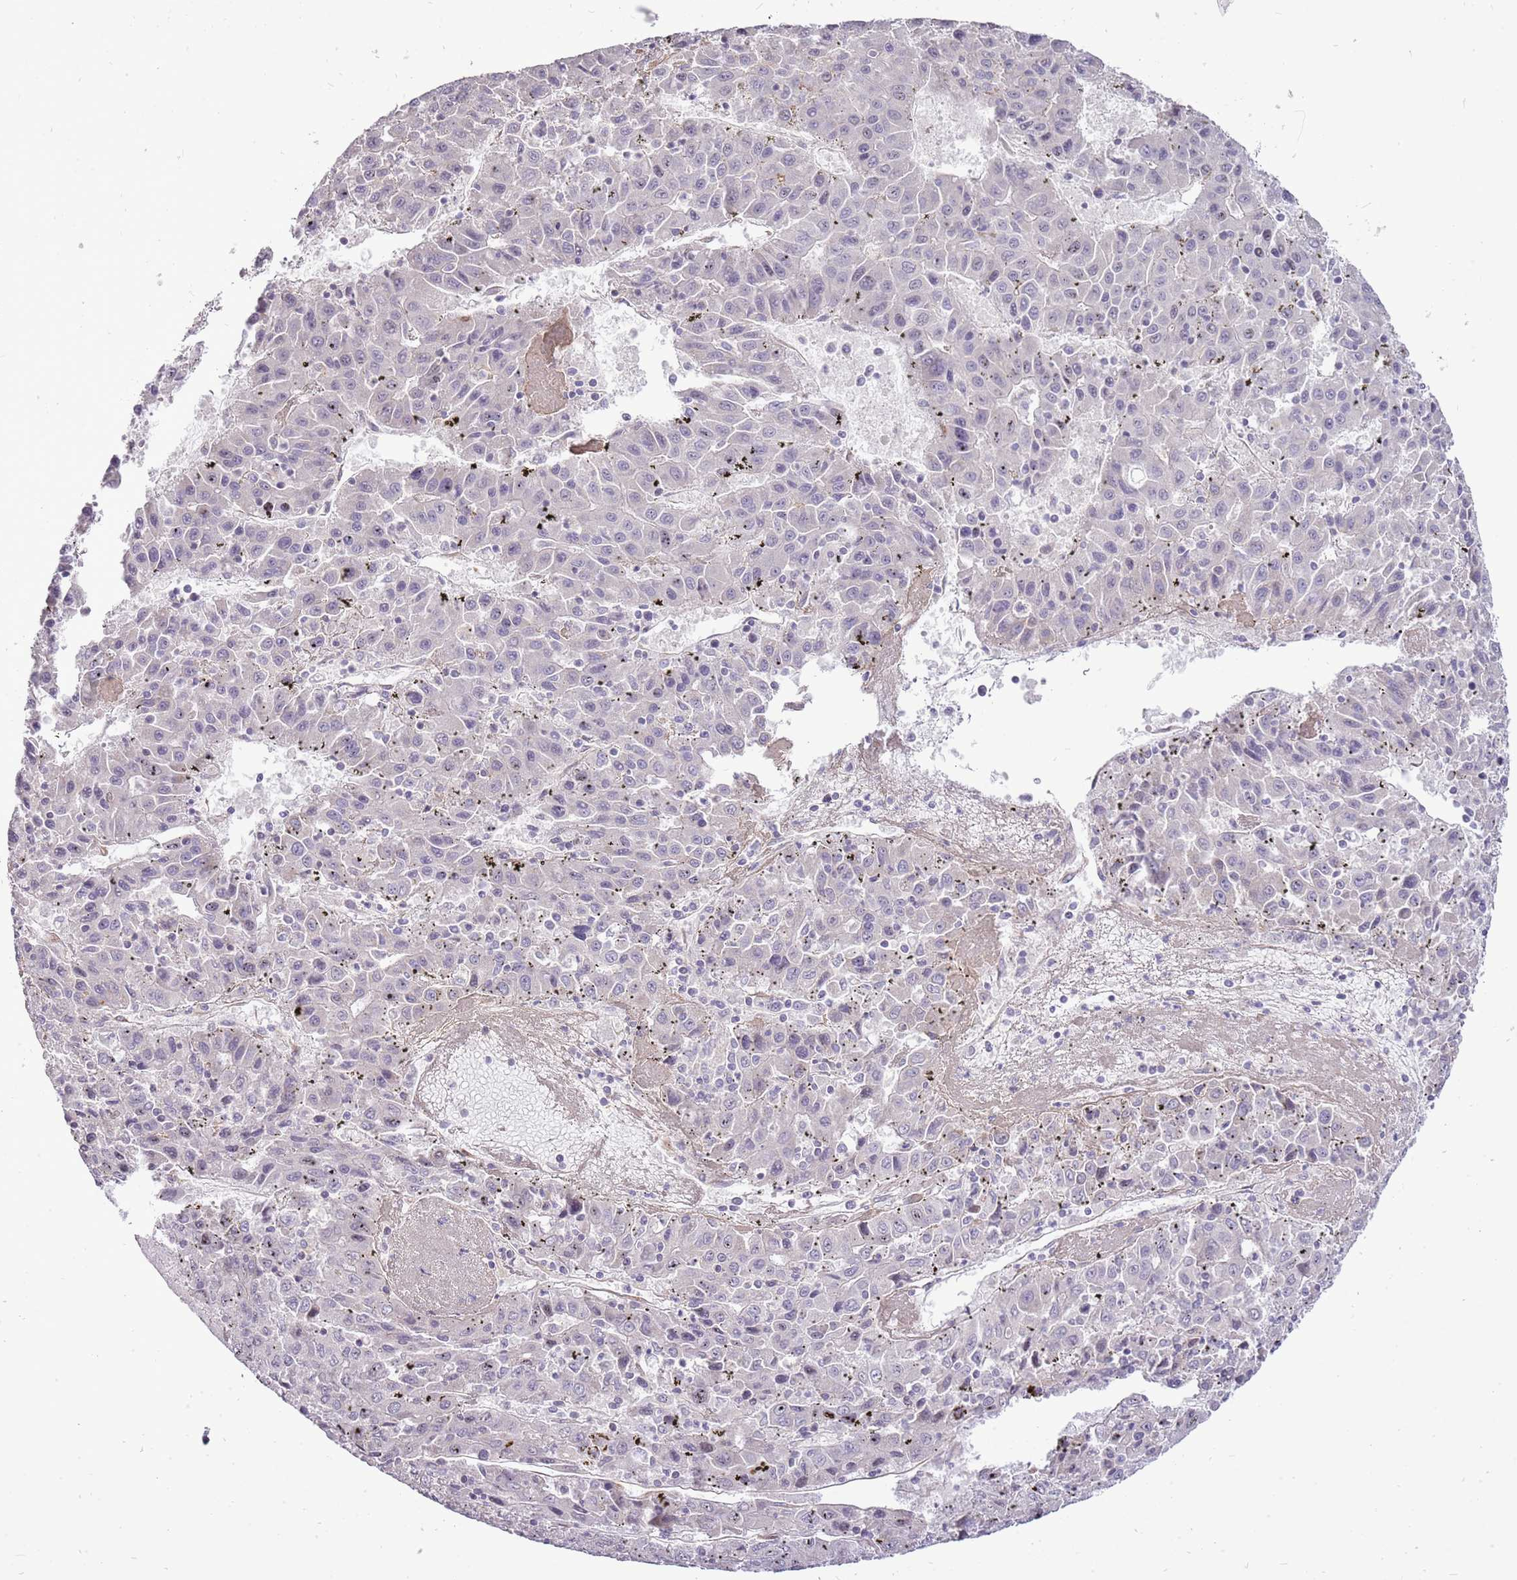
{"staining": {"intensity": "negative", "quantity": "none", "location": "none"}, "tissue": "liver cancer", "cell_type": "Tumor cells", "image_type": "cancer", "snomed": [{"axis": "morphology", "description": "Carcinoma, Hepatocellular, NOS"}, {"axis": "topography", "description": "Liver"}], "caption": "High magnification brightfield microscopy of liver hepatocellular carcinoma stained with DAB (brown) and counterstained with hematoxylin (blue): tumor cells show no significant staining. The staining was performed using DAB (3,3'-diaminobenzidine) to visualize the protein expression in brown, while the nuclei were stained in blue with hematoxylin (Magnification: 20x).", "gene": "UGGT2", "patient": {"sex": "female", "age": 53}}